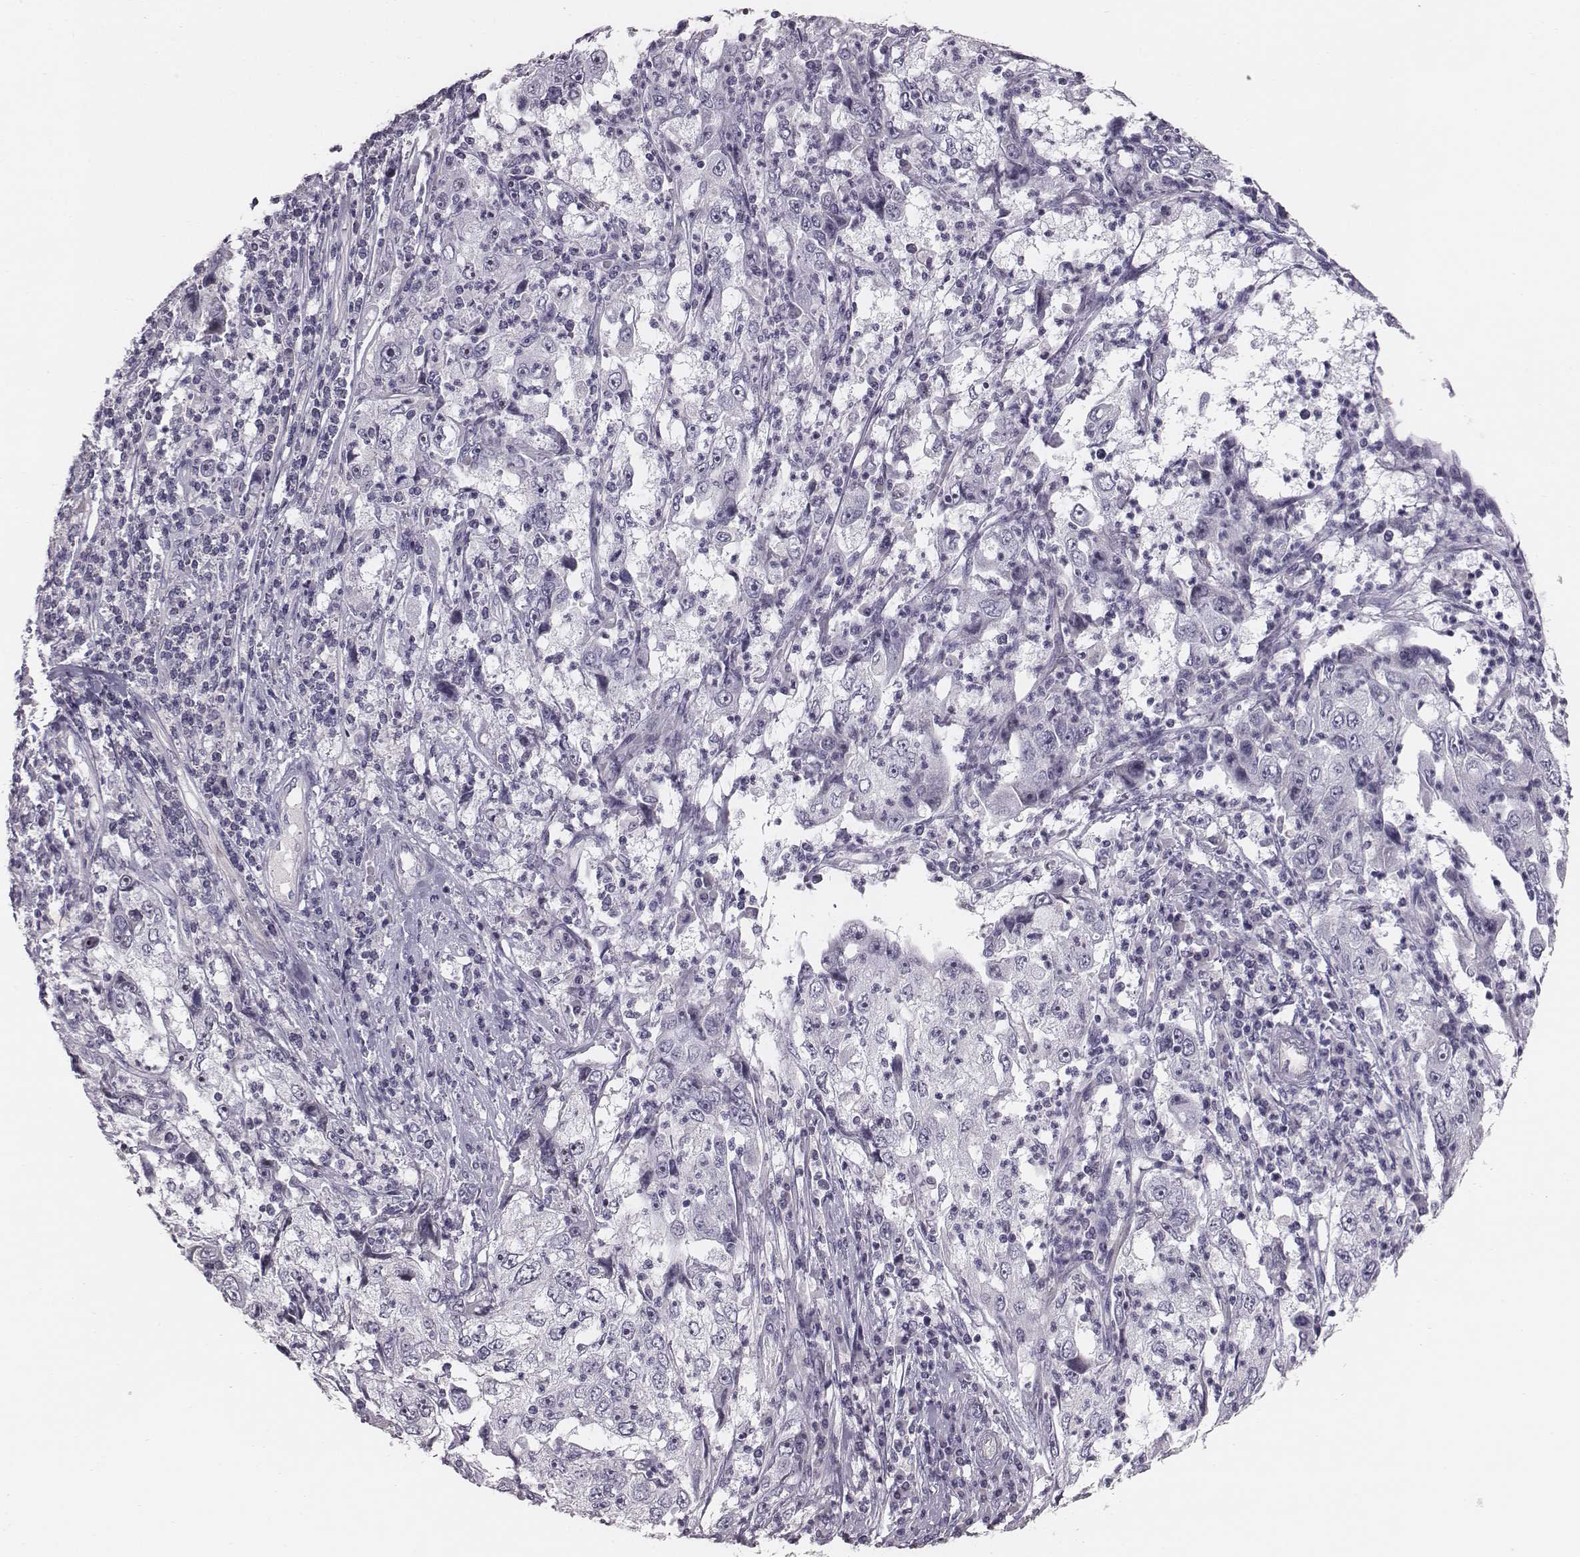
{"staining": {"intensity": "negative", "quantity": "none", "location": "none"}, "tissue": "cervical cancer", "cell_type": "Tumor cells", "image_type": "cancer", "snomed": [{"axis": "morphology", "description": "Squamous cell carcinoma, NOS"}, {"axis": "topography", "description": "Cervix"}], "caption": "Human cervical cancer (squamous cell carcinoma) stained for a protein using IHC reveals no positivity in tumor cells.", "gene": "CACNG4", "patient": {"sex": "female", "age": 36}}